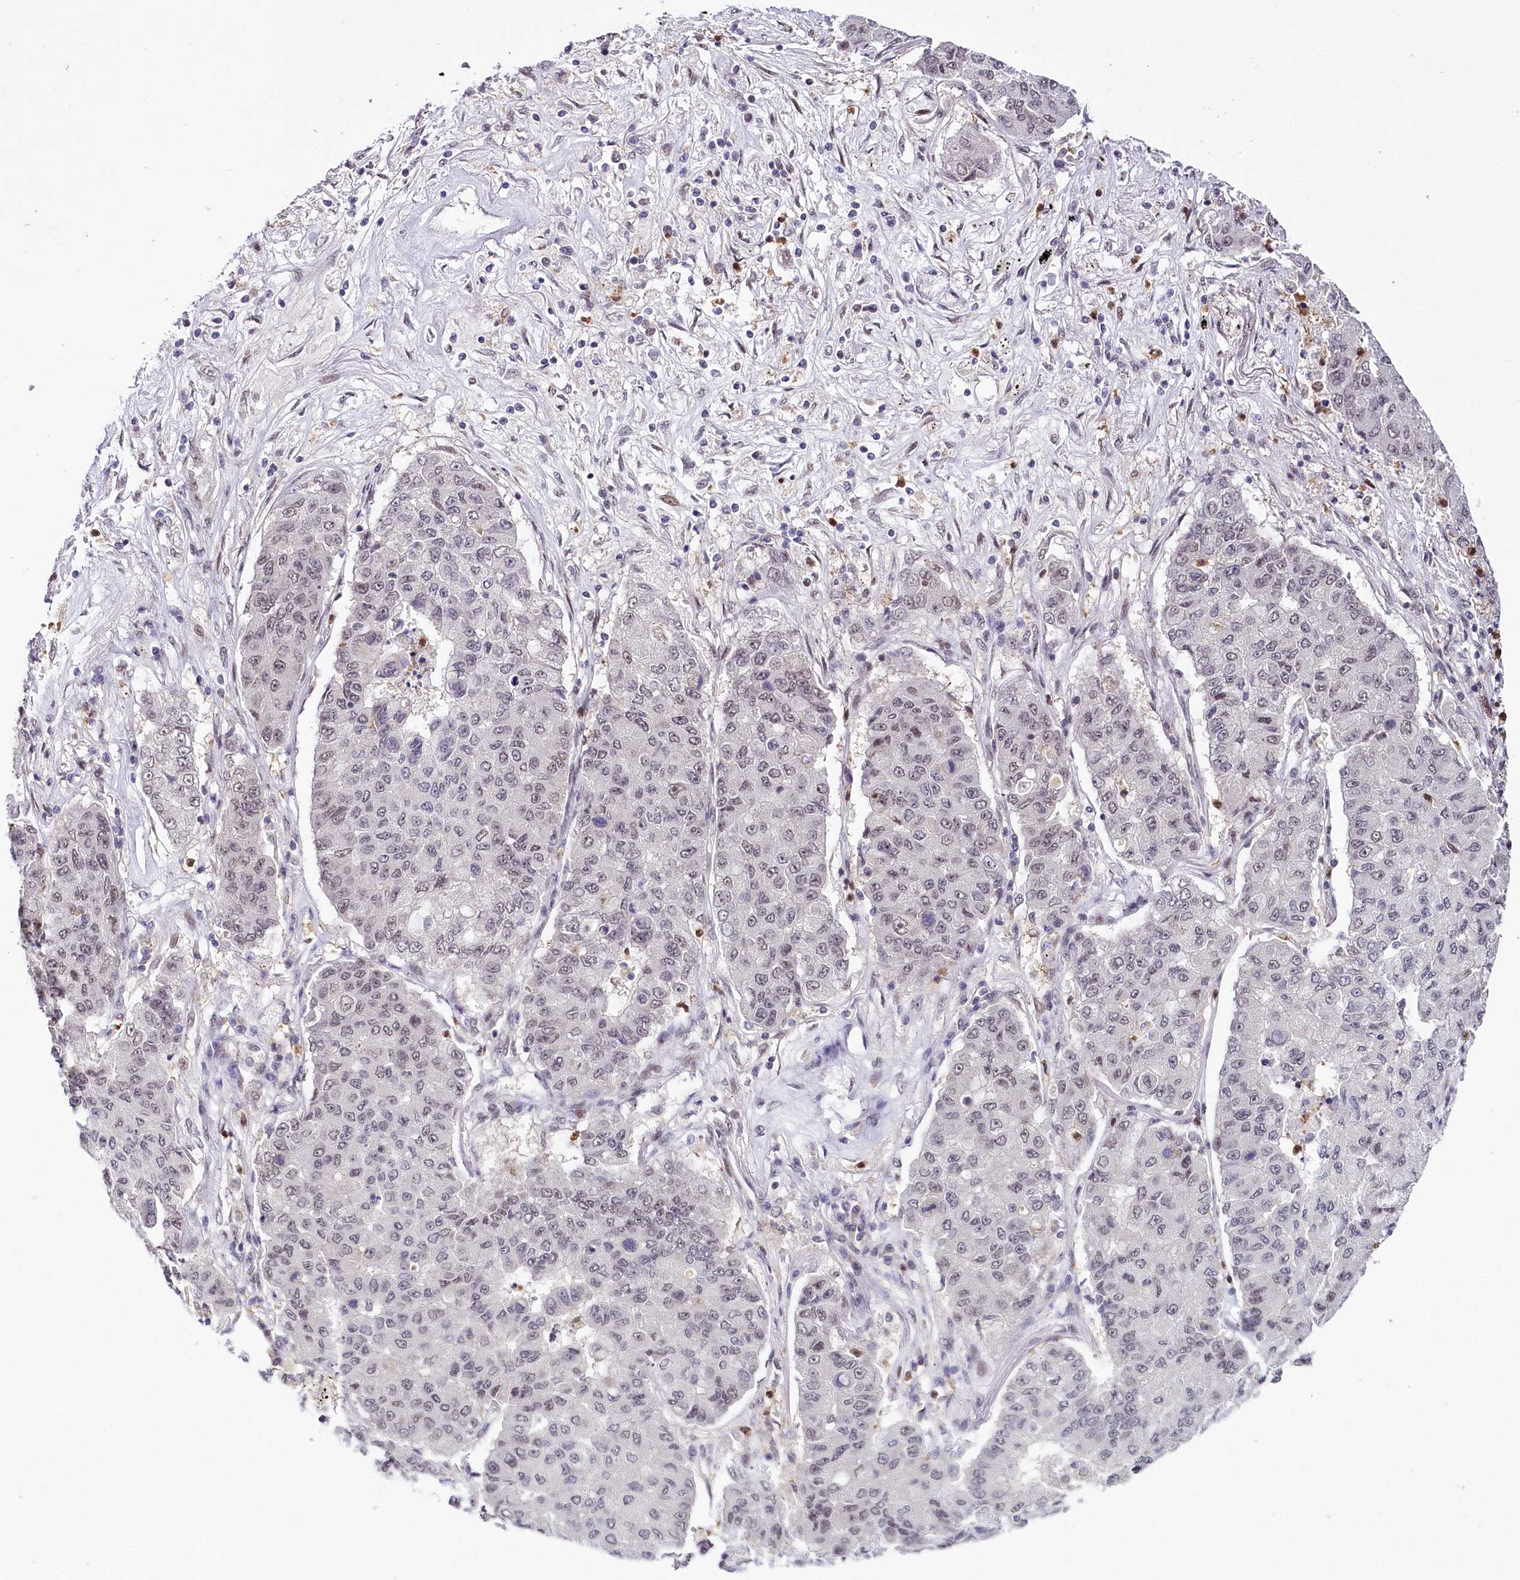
{"staining": {"intensity": "negative", "quantity": "none", "location": "none"}, "tissue": "lung cancer", "cell_type": "Tumor cells", "image_type": "cancer", "snomed": [{"axis": "morphology", "description": "Squamous cell carcinoma, NOS"}, {"axis": "topography", "description": "Lung"}], "caption": "The IHC histopathology image has no significant staining in tumor cells of lung cancer (squamous cell carcinoma) tissue.", "gene": "SCAF11", "patient": {"sex": "male", "age": 74}}